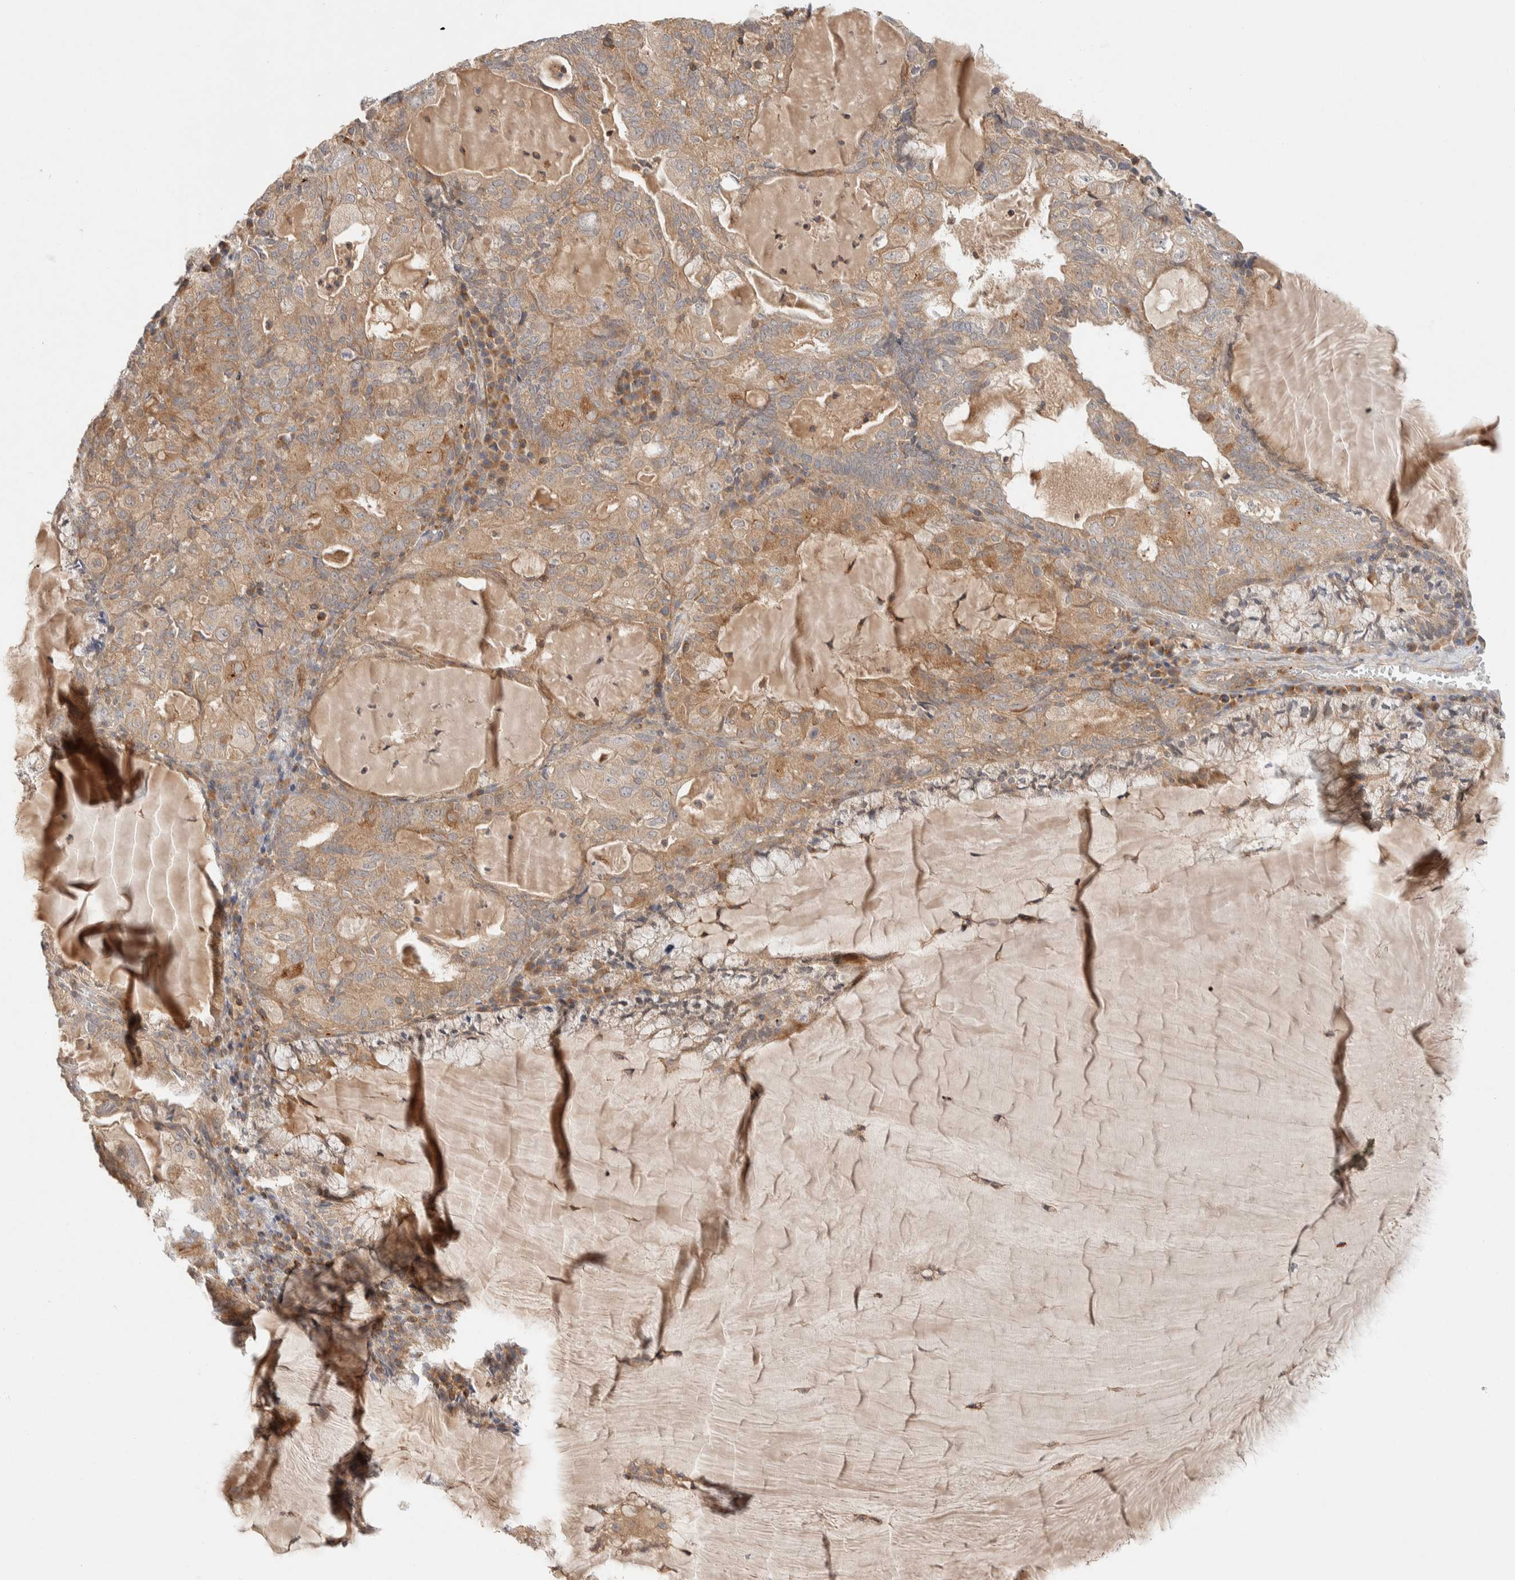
{"staining": {"intensity": "moderate", "quantity": ">75%", "location": "cytoplasmic/membranous"}, "tissue": "endometrial cancer", "cell_type": "Tumor cells", "image_type": "cancer", "snomed": [{"axis": "morphology", "description": "Adenocarcinoma, NOS"}, {"axis": "topography", "description": "Endometrium"}], "caption": "IHC photomicrograph of neoplastic tissue: human endometrial cancer stained using immunohistochemistry displays medium levels of moderate protein expression localized specifically in the cytoplasmic/membranous of tumor cells, appearing as a cytoplasmic/membranous brown color.", "gene": "KIF9", "patient": {"sex": "female", "age": 81}}